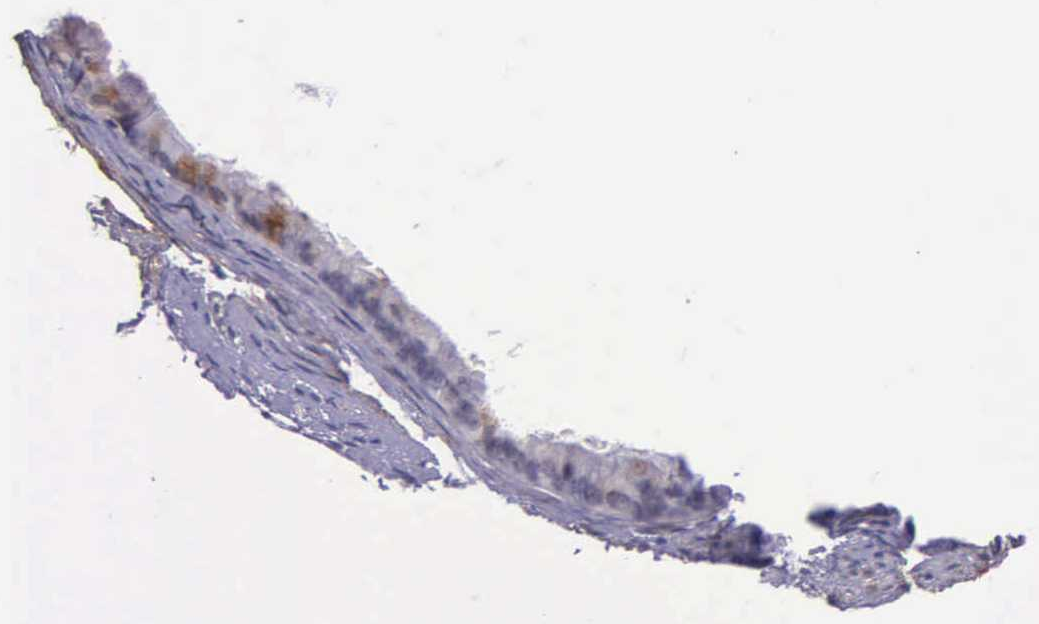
{"staining": {"intensity": "weak", "quantity": "<25%", "location": "cytoplasmic/membranous"}, "tissue": "endometrial cancer", "cell_type": "Tumor cells", "image_type": "cancer", "snomed": [{"axis": "morphology", "description": "Adenocarcinoma, NOS"}, {"axis": "topography", "description": "Endometrium"}], "caption": "There is no significant positivity in tumor cells of endometrial adenocarcinoma.", "gene": "AHNAK2", "patient": {"sex": "female", "age": 76}}